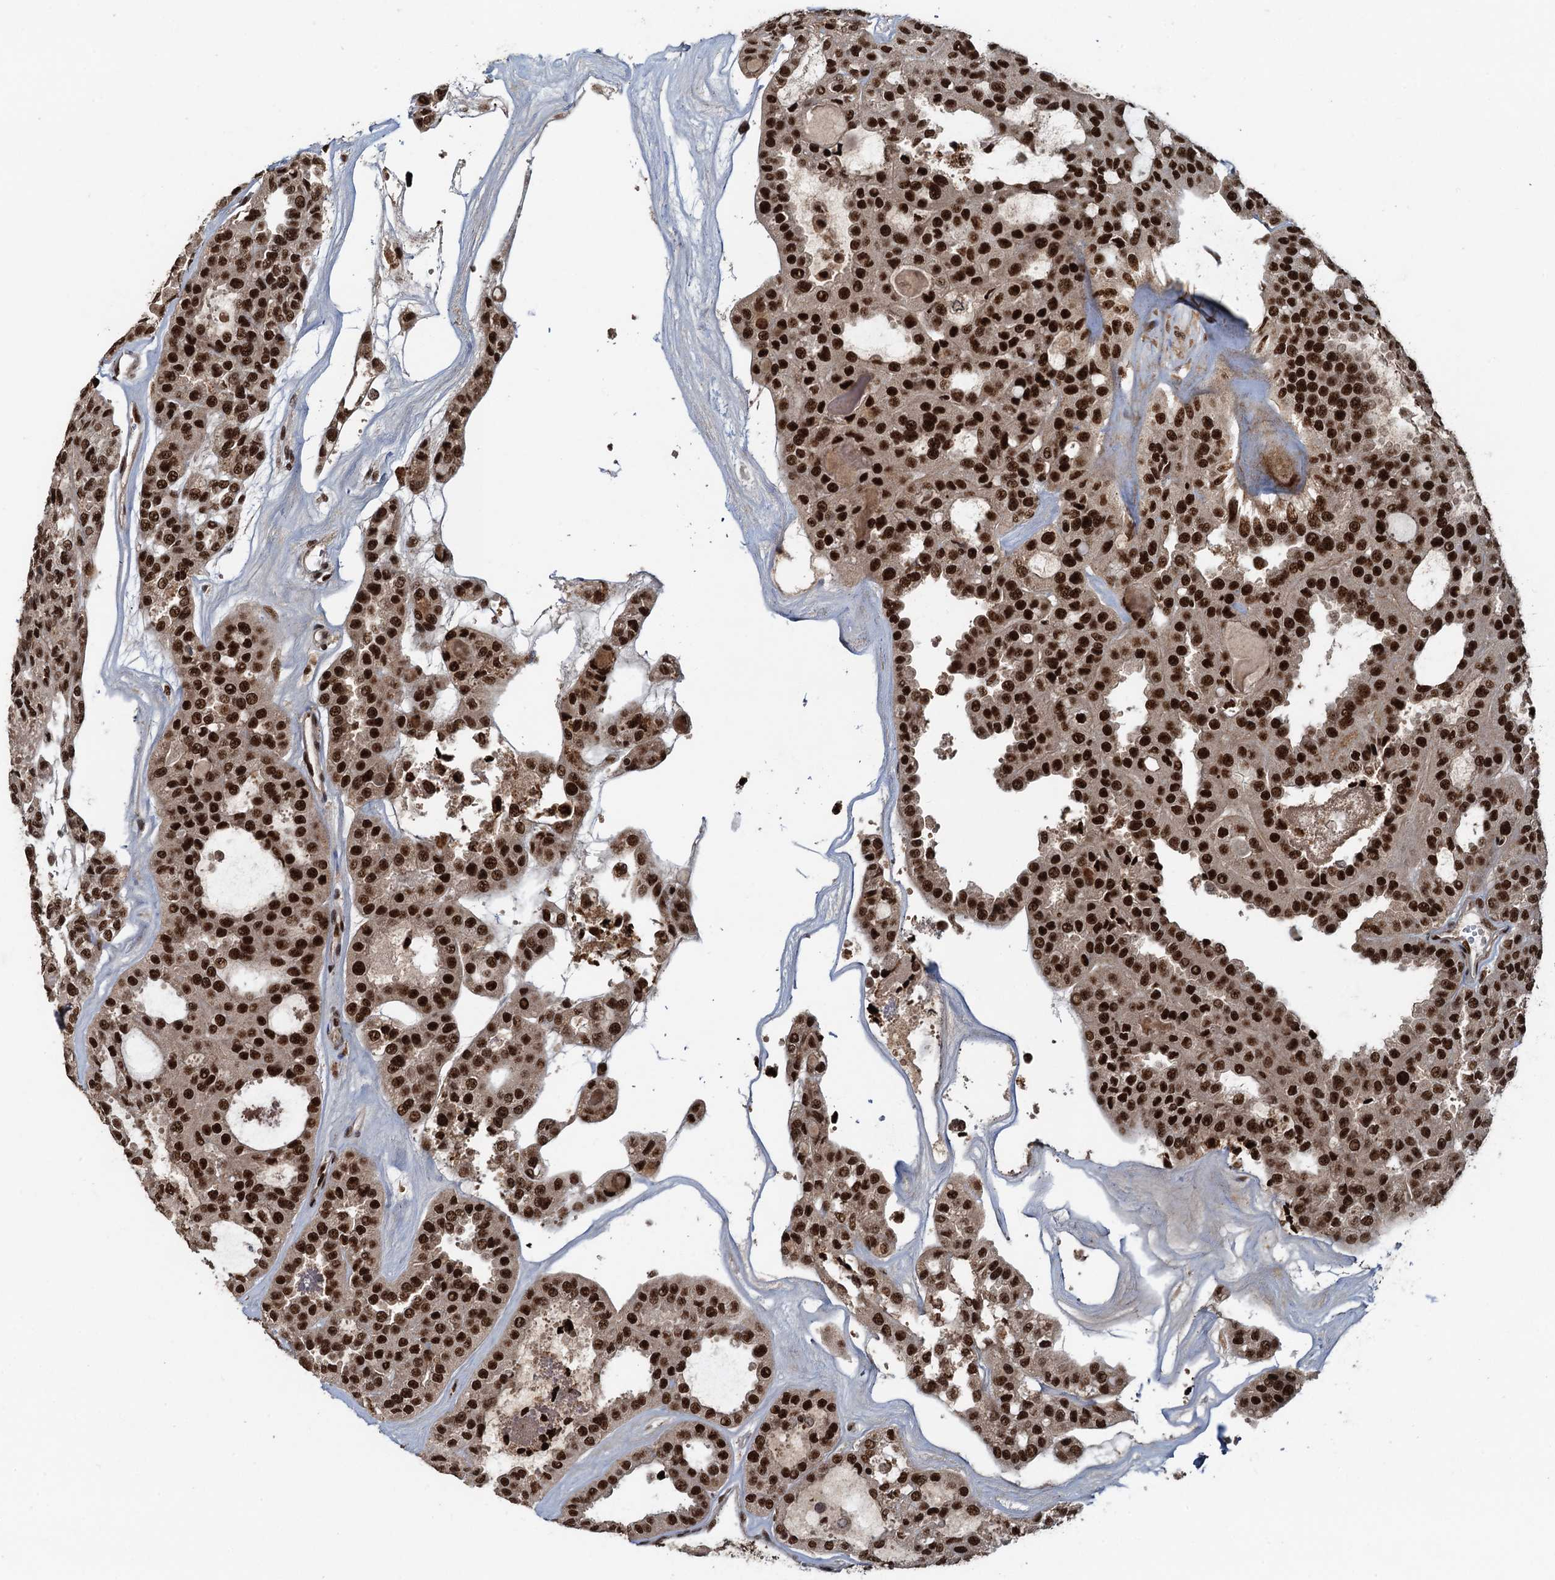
{"staining": {"intensity": "strong", "quantity": ">75%", "location": "nuclear"}, "tissue": "thyroid cancer", "cell_type": "Tumor cells", "image_type": "cancer", "snomed": [{"axis": "morphology", "description": "Follicular adenoma carcinoma, NOS"}, {"axis": "topography", "description": "Thyroid gland"}], "caption": "The image demonstrates a brown stain indicating the presence of a protein in the nuclear of tumor cells in follicular adenoma carcinoma (thyroid). Nuclei are stained in blue.", "gene": "ZC3H18", "patient": {"sex": "male", "age": 75}}